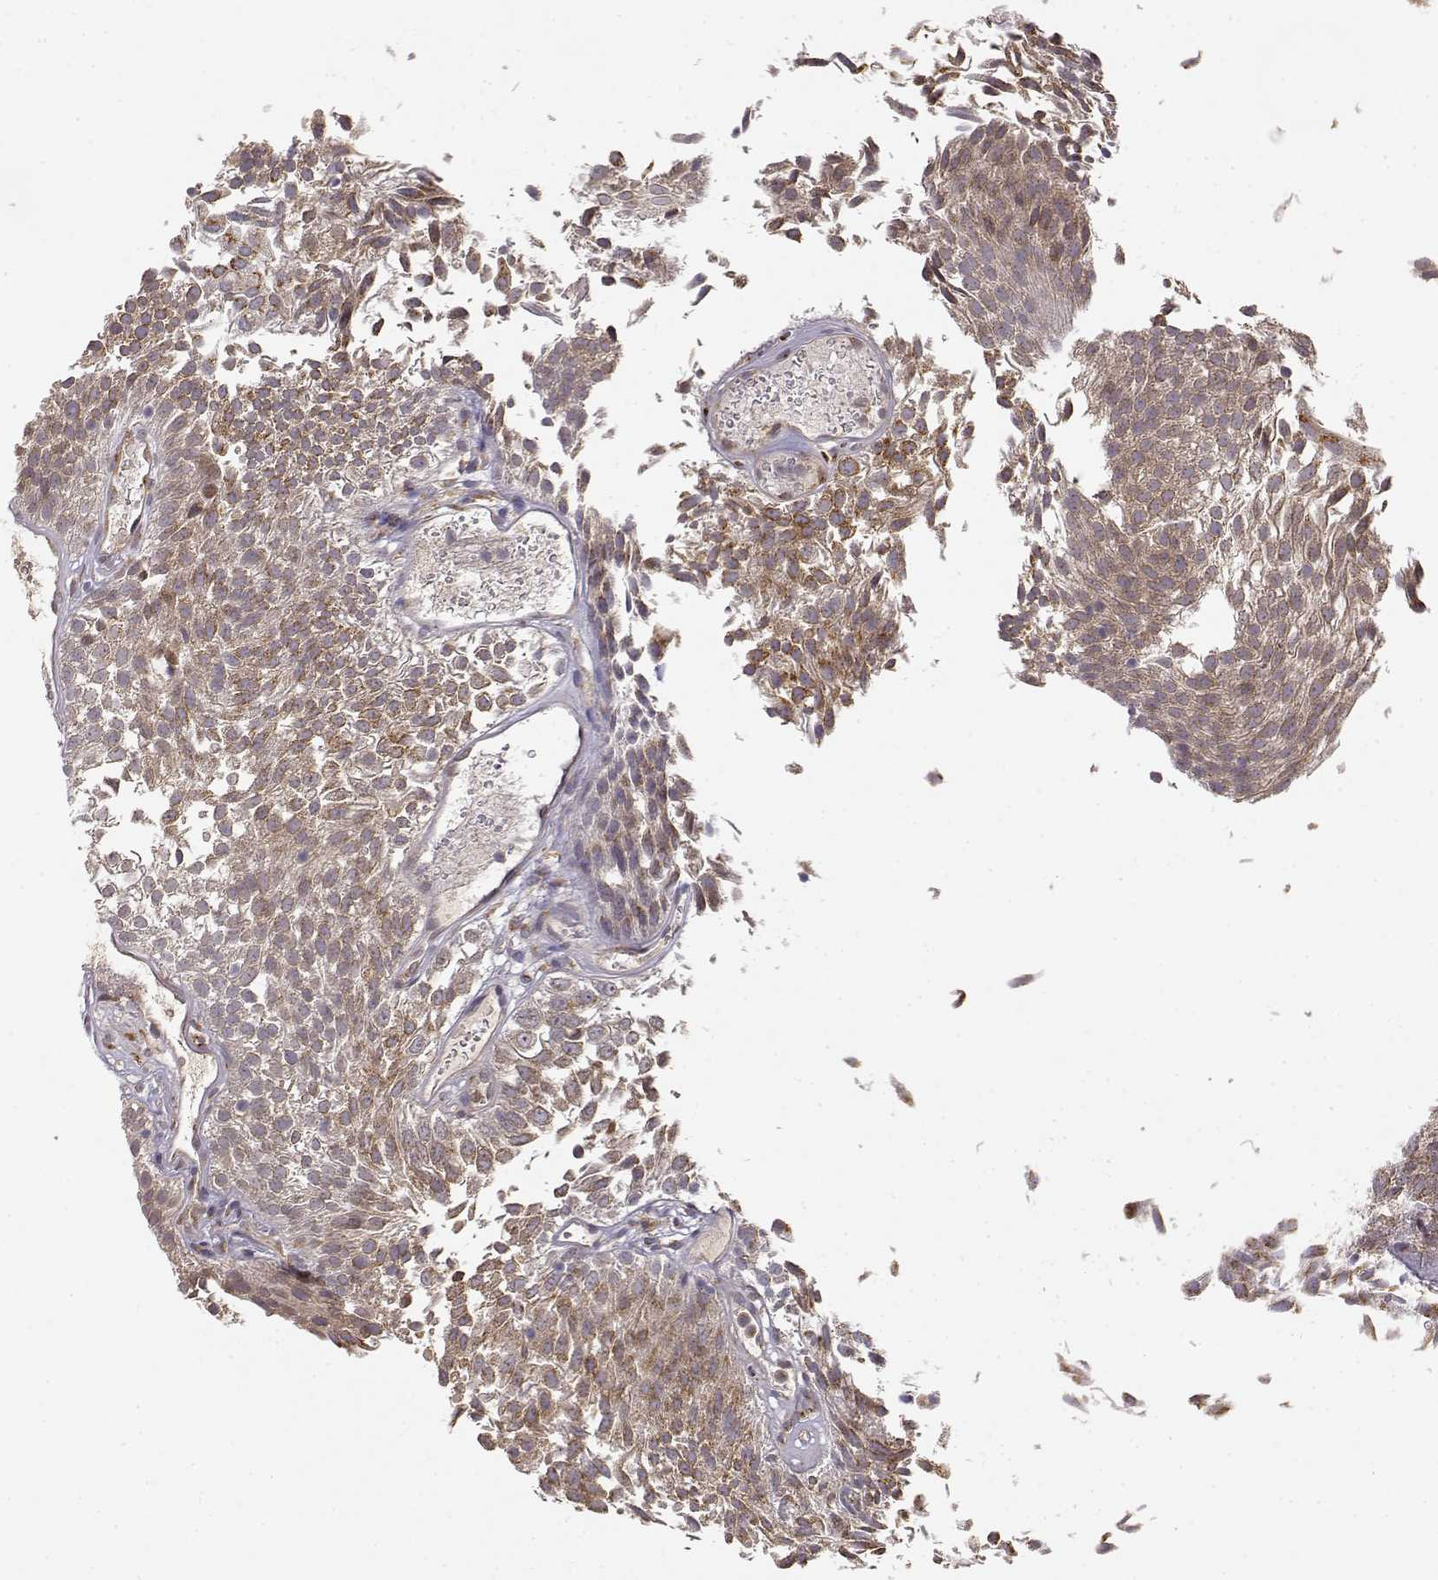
{"staining": {"intensity": "moderate", "quantity": ">75%", "location": "cytoplasmic/membranous"}, "tissue": "urothelial cancer", "cell_type": "Tumor cells", "image_type": "cancer", "snomed": [{"axis": "morphology", "description": "Urothelial carcinoma, Low grade"}, {"axis": "topography", "description": "Urinary bladder"}], "caption": "IHC of human low-grade urothelial carcinoma exhibits medium levels of moderate cytoplasmic/membranous expression in approximately >75% of tumor cells.", "gene": "ERGIC2", "patient": {"sex": "male", "age": 52}}